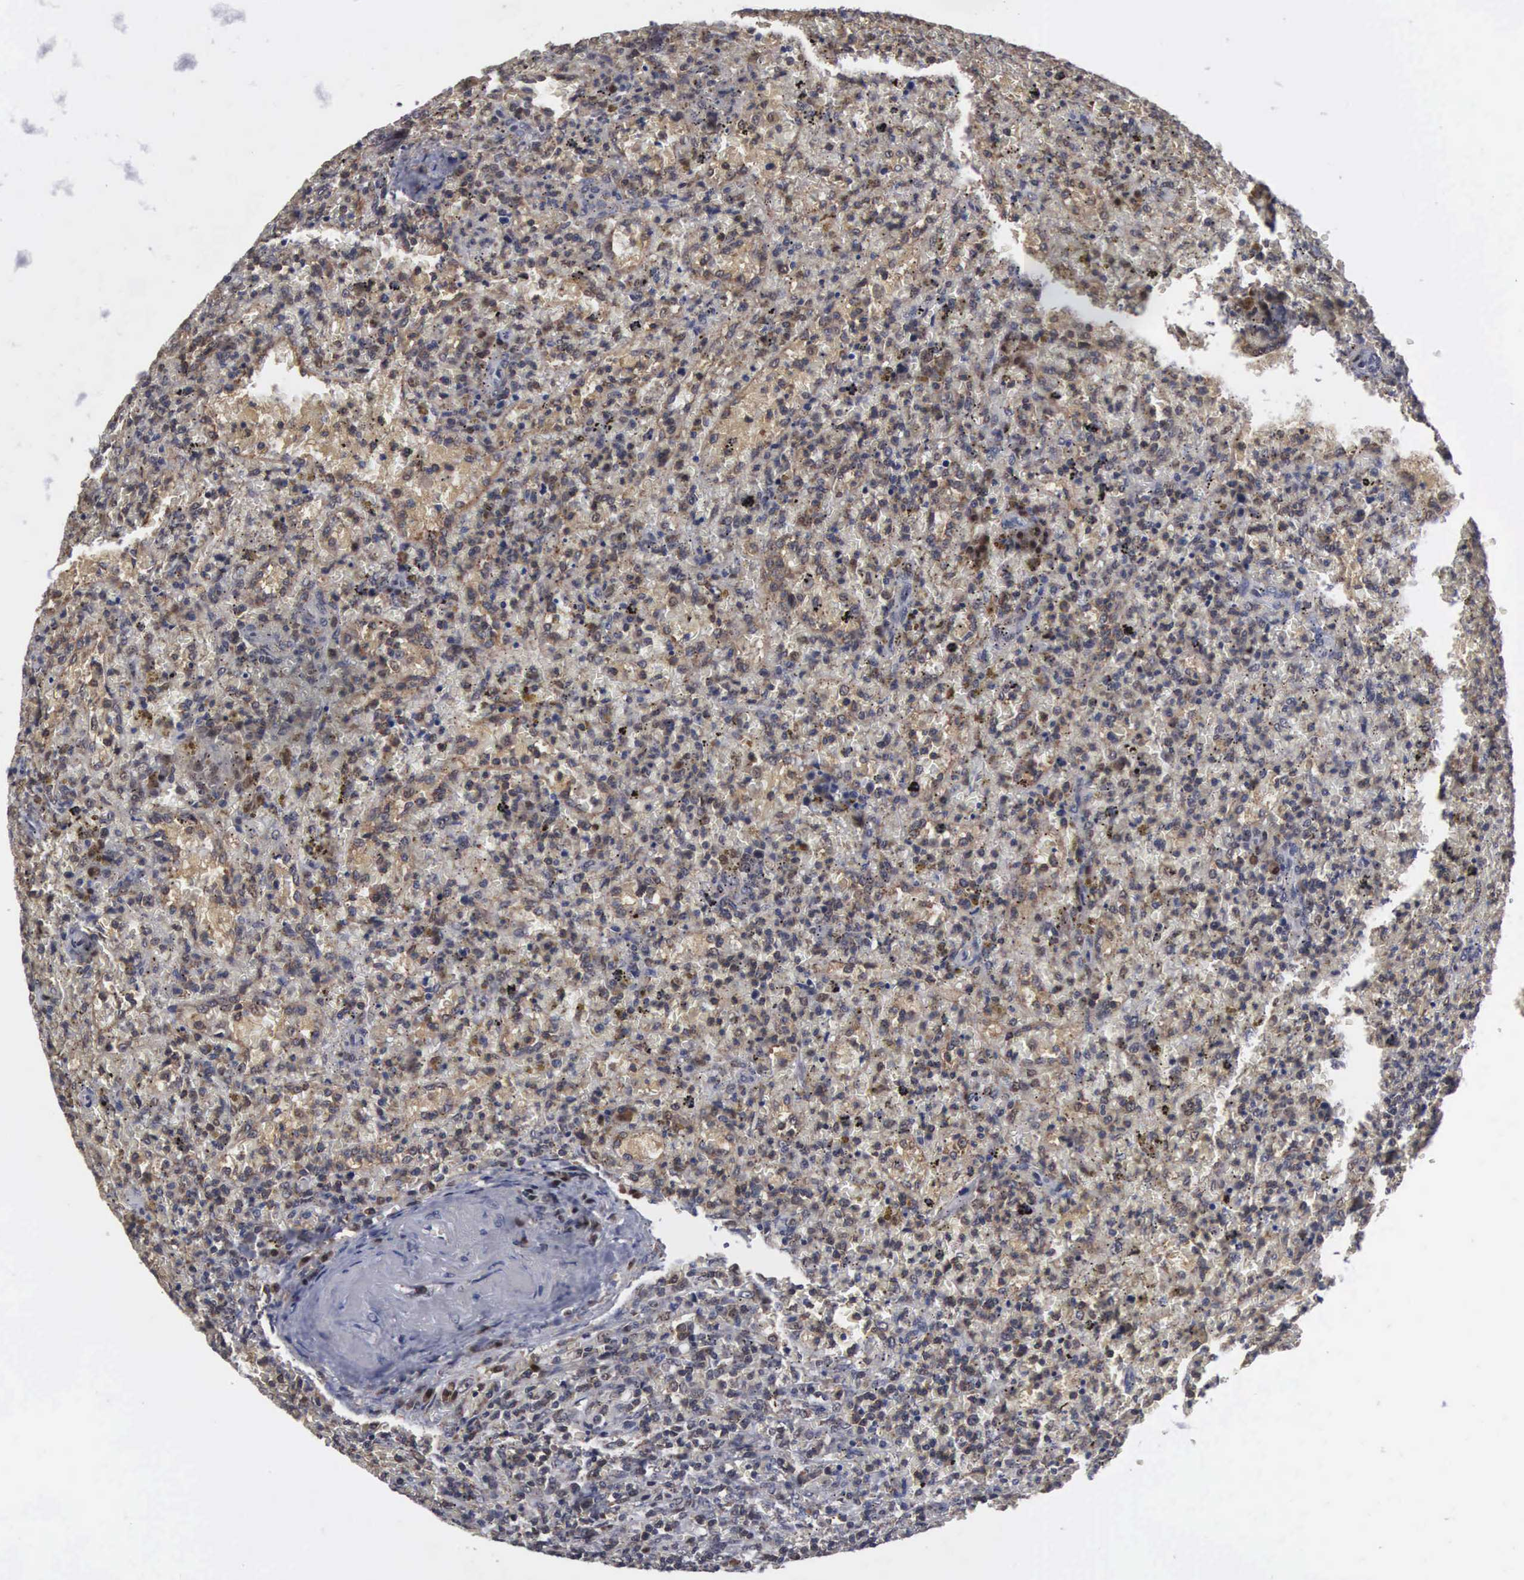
{"staining": {"intensity": "weak", "quantity": "<25%", "location": "nuclear"}, "tissue": "lymphoma", "cell_type": "Tumor cells", "image_type": "cancer", "snomed": [{"axis": "morphology", "description": "Malignant lymphoma, non-Hodgkin's type, High grade"}, {"axis": "topography", "description": "Spleen"}, {"axis": "topography", "description": "Lymph node"}], "caption": "Immunohistochemistry micrograph of lymphoma stained for a protein (brown), which demonstrates no staining in tumor cells.", "gene": "TRMT5", "patient": {"sex": "female", "age": 70}}